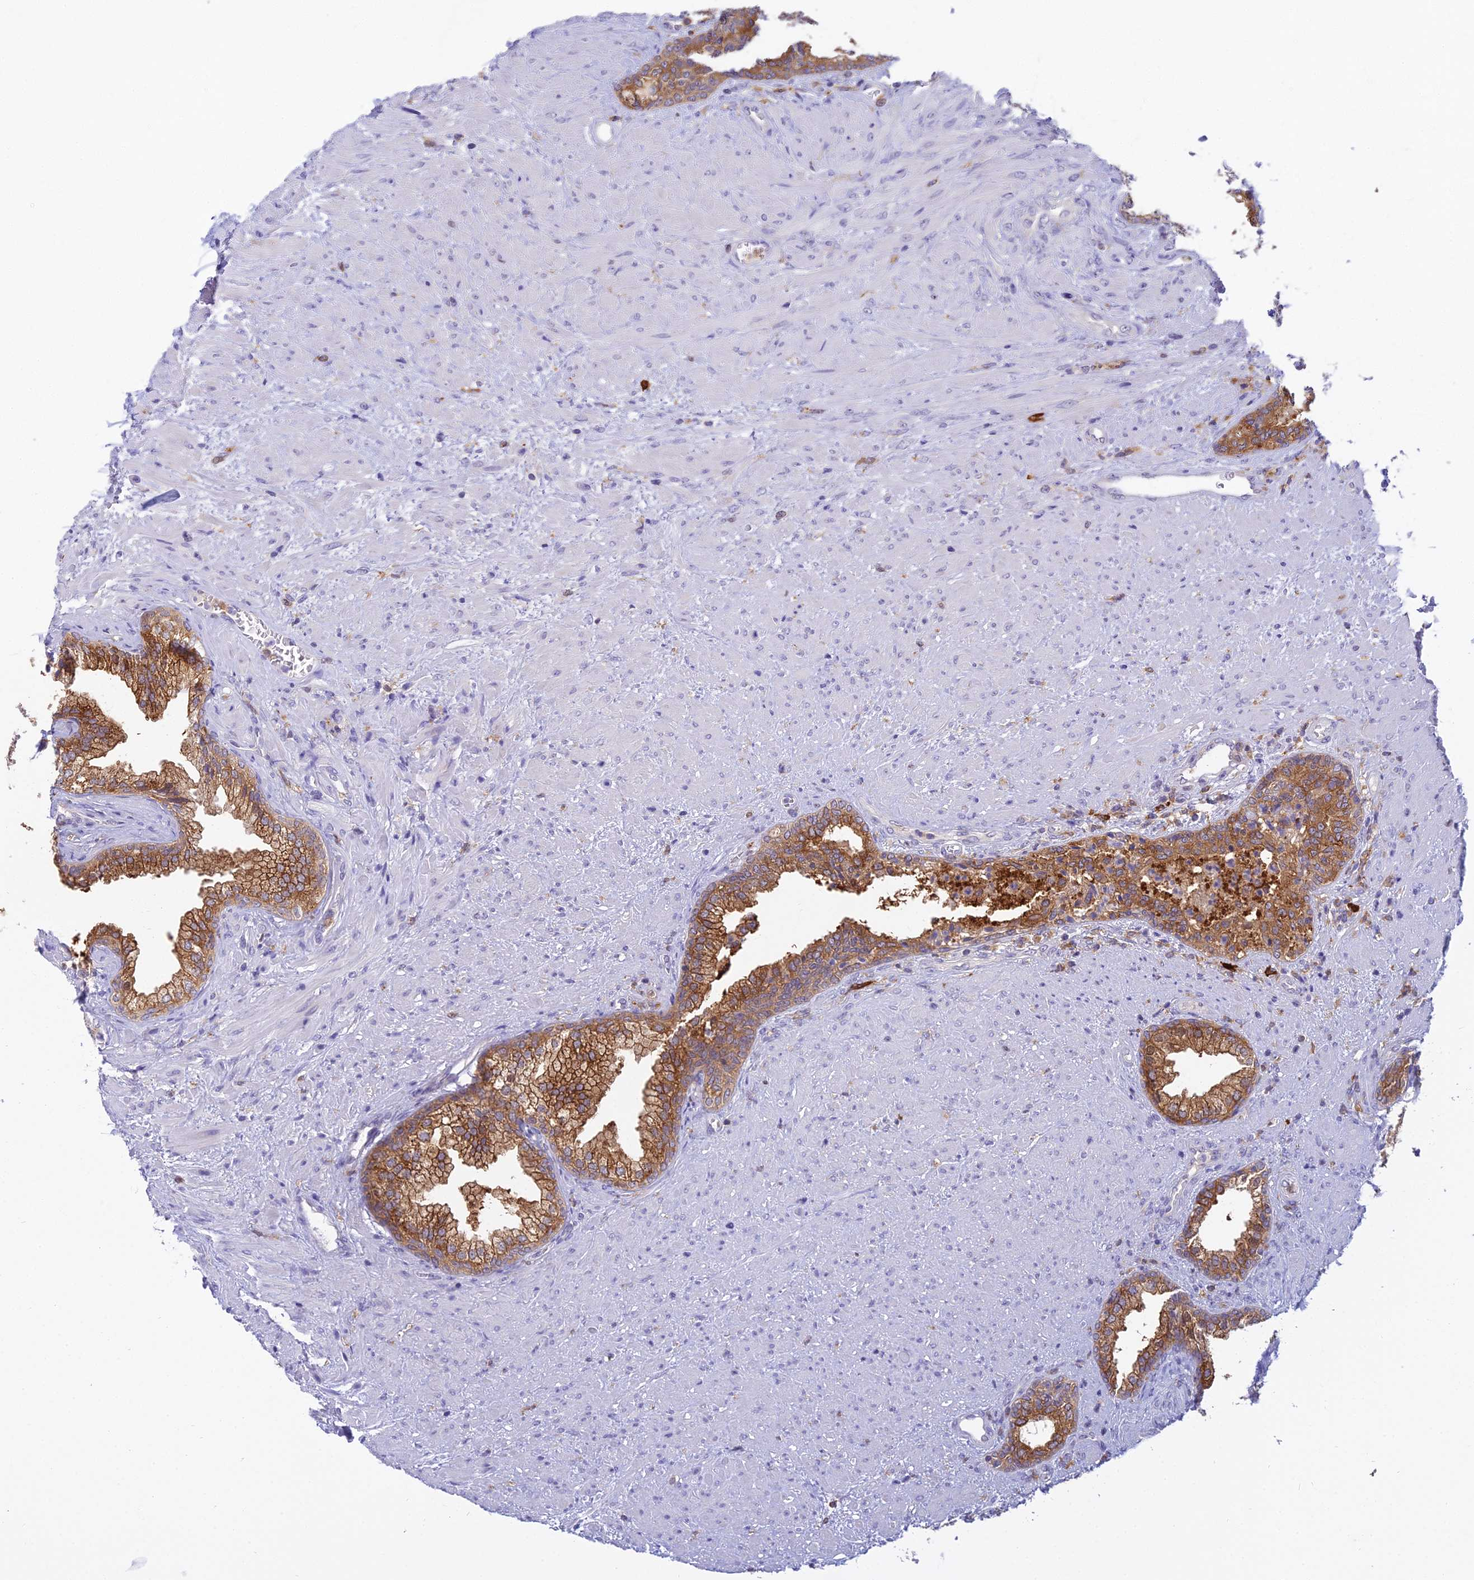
{"staining": {"intensity": "moderate", "quantity": ">75%", "location": "cytoplasmic/membranous"}, "tissue": "prostate", "cell_type": "Glandular cells", "image_type": "normal", "snomed": [{"axis": "morphology", "description": "Normal tissue, NOS"}, {"axis": "topography", "description": "Prostate"}], "caption": "Immunohistochemical staining of normal human prostate displays moderate cytoplasmic/membranous protein staining in about >75% of glandular cells. The staining was performed using DAB, with brown indicating positive protein expression. Nuclei are stained blue with hematoxylin.", "gene": "UBE2G1", "patient": {"sex": "male", "age": 76}}